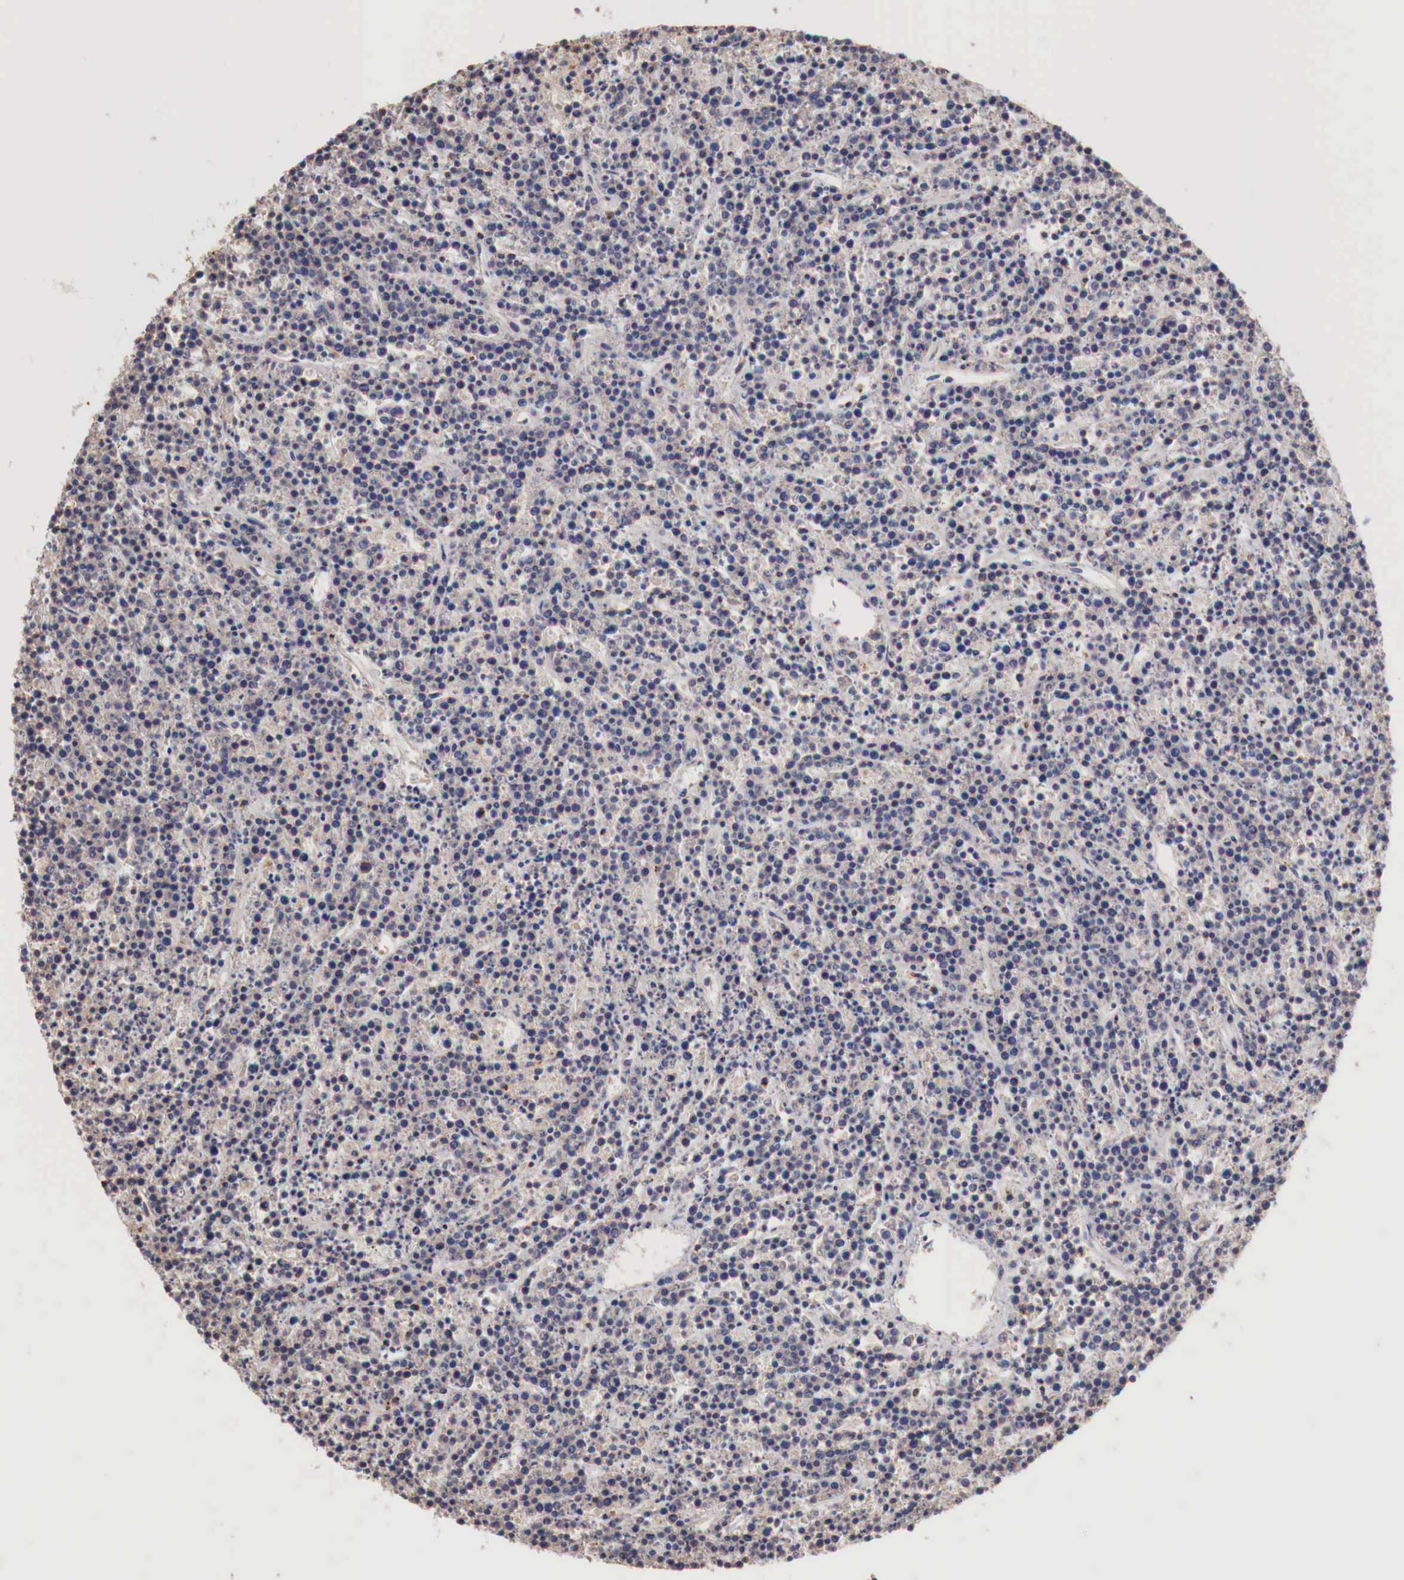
{"staining": {"intensity": "strong", "quantity": ">75%", "location": "cytoplasmic/membranous"}, "tissue": "lymphoma", "cell_type": "Tumor cells", "image_type": "cancer", "snomed": [{"axis": "morphology", "description": "Malignant lymphoma, non-Hodgkin's type, High grade"}, {"axis": "topography", "description": "Ovary"}], "caption": "Protein expression analysis of lymphoma shows strong cytoplasmic/membranous expression in about >75% of tumor cells.", "gene": "SYAP1", "patient": {"sex": "female", "age": 56}}